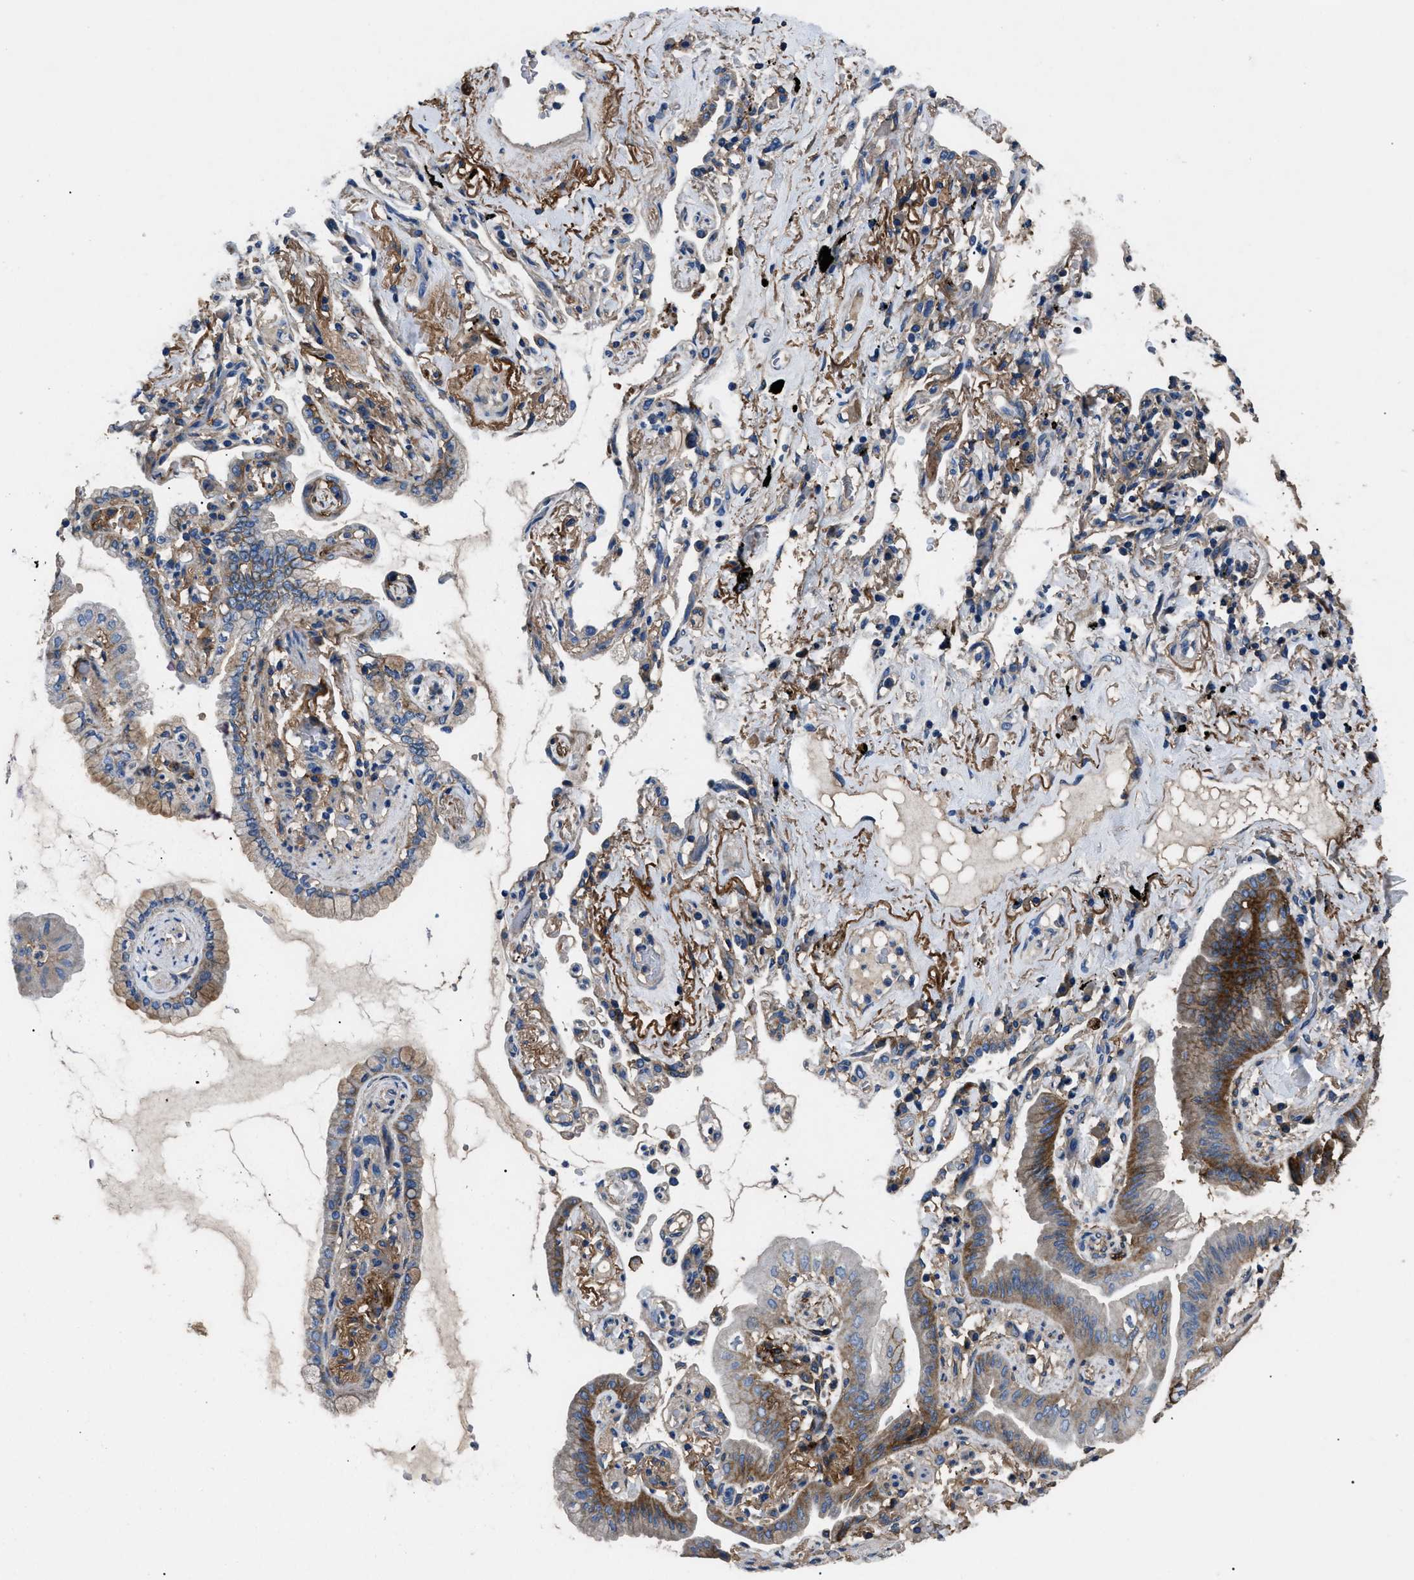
{"staining": {"intensity": "moderate", "quantity": ">75%", "location": "cytoplasmic/membranous"}, "tissue": "lung cancer", "cell_type": "Tumor cells", "image_type": "cancer", "snomed": [{"axis": "morphology", "description": "Normal tissue, NOS"}, {"axis": "morphology", "description": "Adenocarcinoma, NOS"}, {"axis": "topography", "description": "Bronchus"}, {"axis": "topography", "description": "Lung"}], "caption": "Immunohistochemical staining of lung cancer shows moderate cytoplasmic/membranous protein expression in about >75% of tumor cells. (DAB IHC, brown staining for protein, blue staining for nuclei).", "gene": "CD276", "patient": {"sex": "female", "age": 70}}